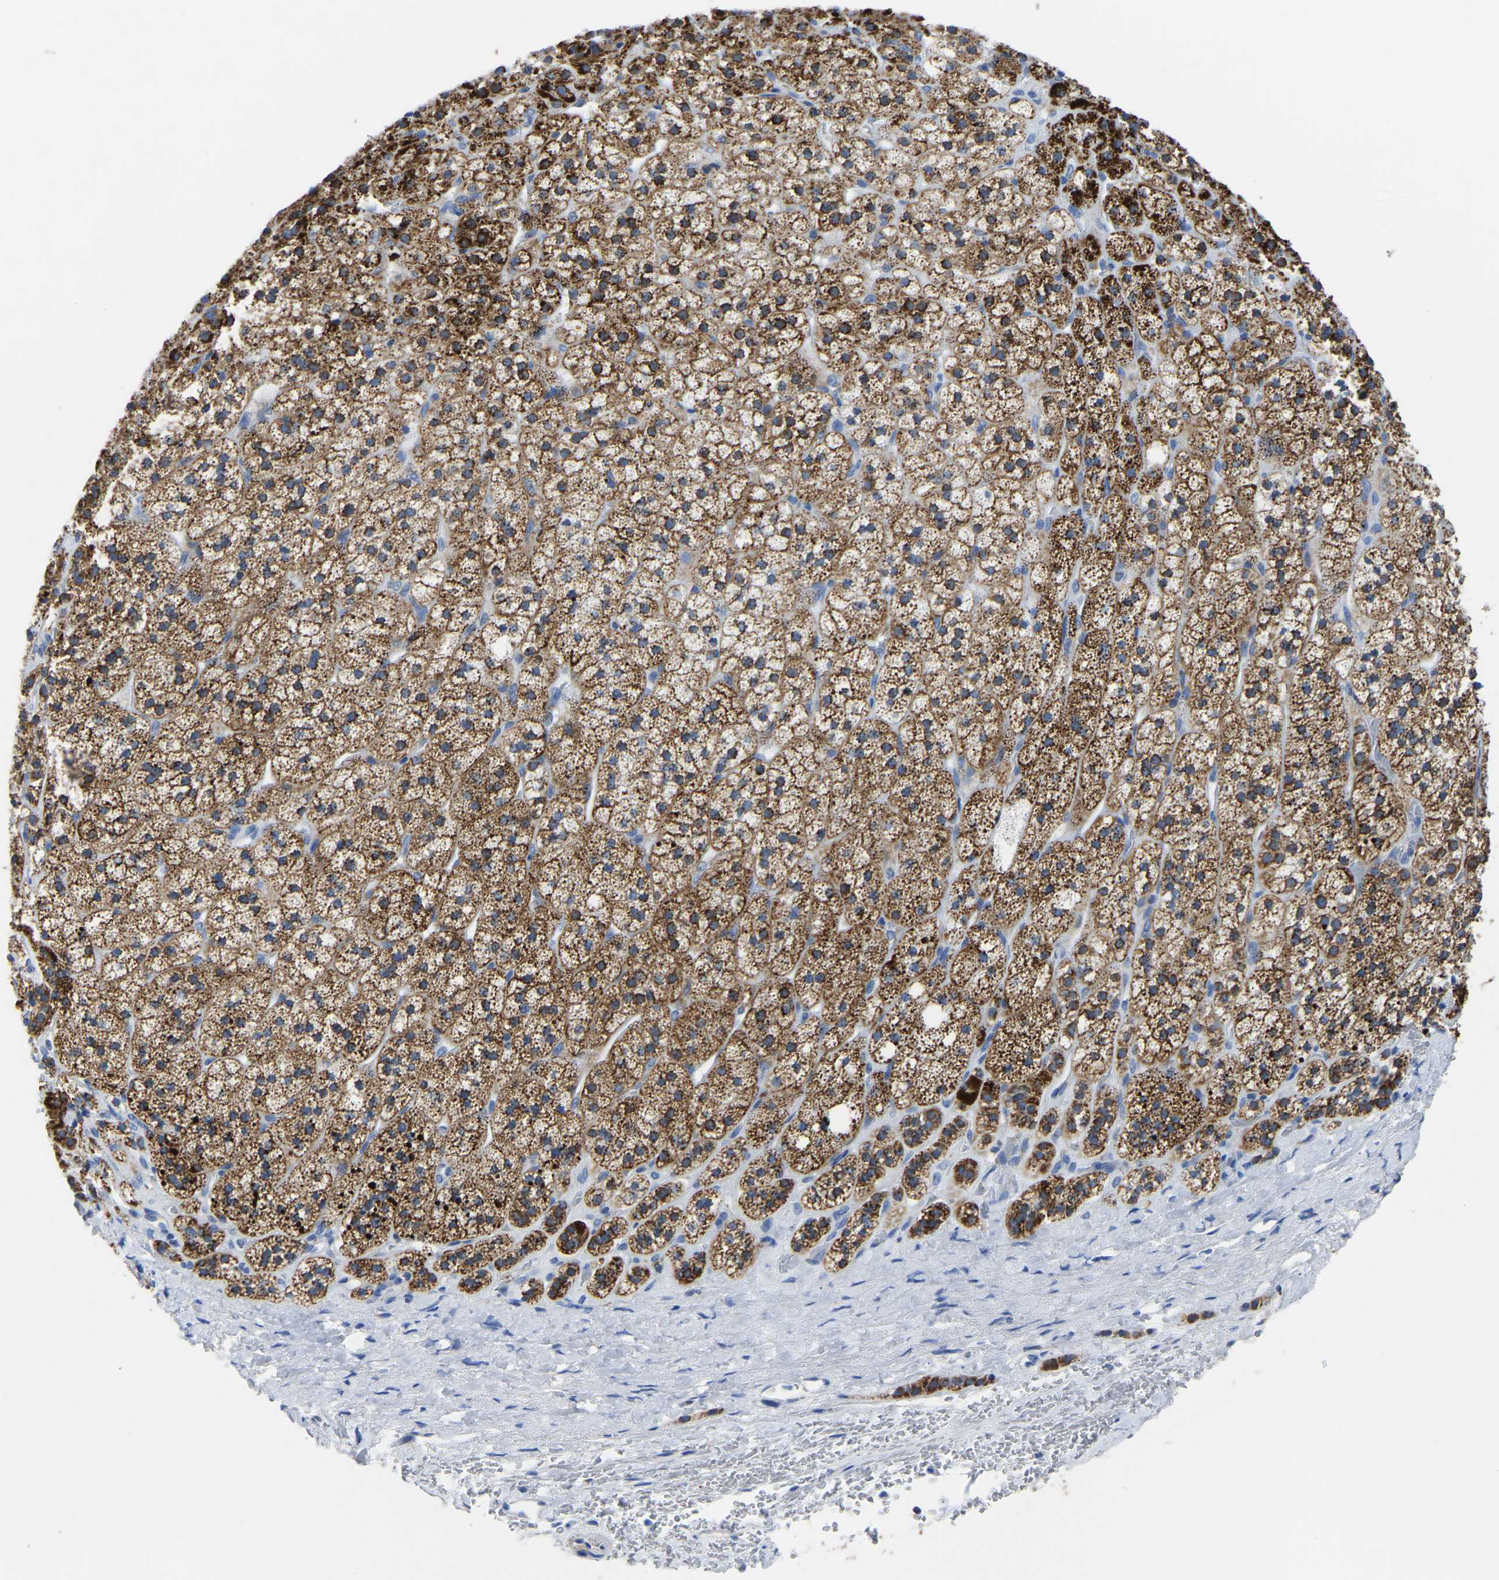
{"staining": {"intensity": "strong", "quantity": ">75%", "location": "cytoplasmic/membranous"}, "tissue": "adrenal gland", "cell_type": "Glandular cells", "image_type": "normal", "snomed": [{"axis": "morphology", "description": "Normal tissue, NOS"}, {"axis": "topography", "description": "Adrenal gland"}], "caption": "Immunohistochemistry of normal adrenal gland reveals high levels of strong cytoplasmic/membranous staining in about >75% of glandular cells. Ihc stains the protein in brown and the nuclei are stained blue.", "gene": "ETFA", "patient": {"sex": "male", "age": 56}}